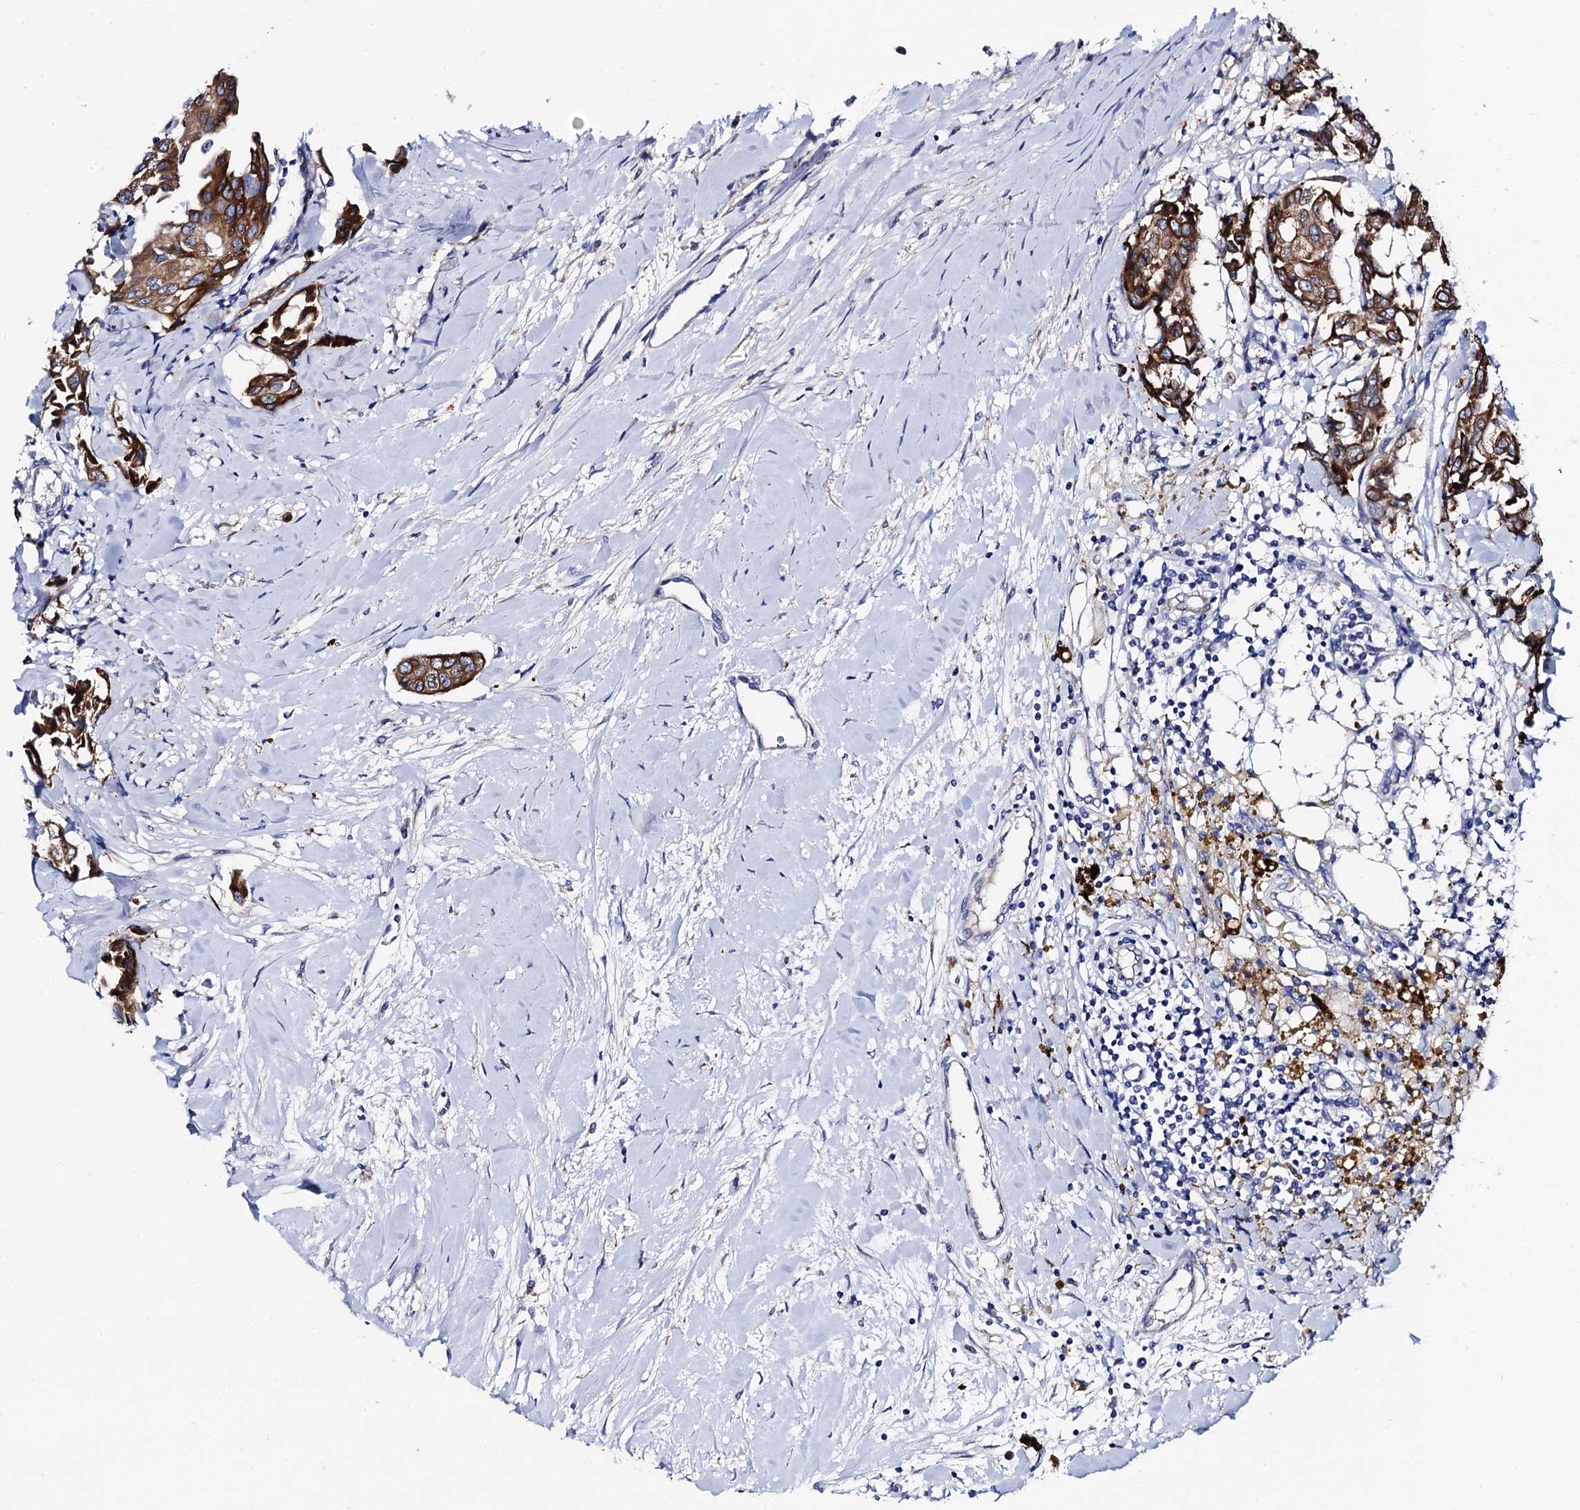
{"staining": {"intensity": "moderate", "quantity": ">75%", "location": "cytoplasmic/membranous"}, "tissue": "breast cancer", "cell_type": "Tumor cells", "image_type": "cancer", "snomed": [{"axis": "morphology", "description": "Duct carcinoma"}, {"axis": "topography", "description": "Breast"}], "caption": "The photomicrograph exhibits a brown stain indicating the presence of a protein in the cytoplasmic/membranous of tumor cells in breast intraductal carcinoma.", "gene": "FREM3", "patient": {"sex": "female", "age": 80}}